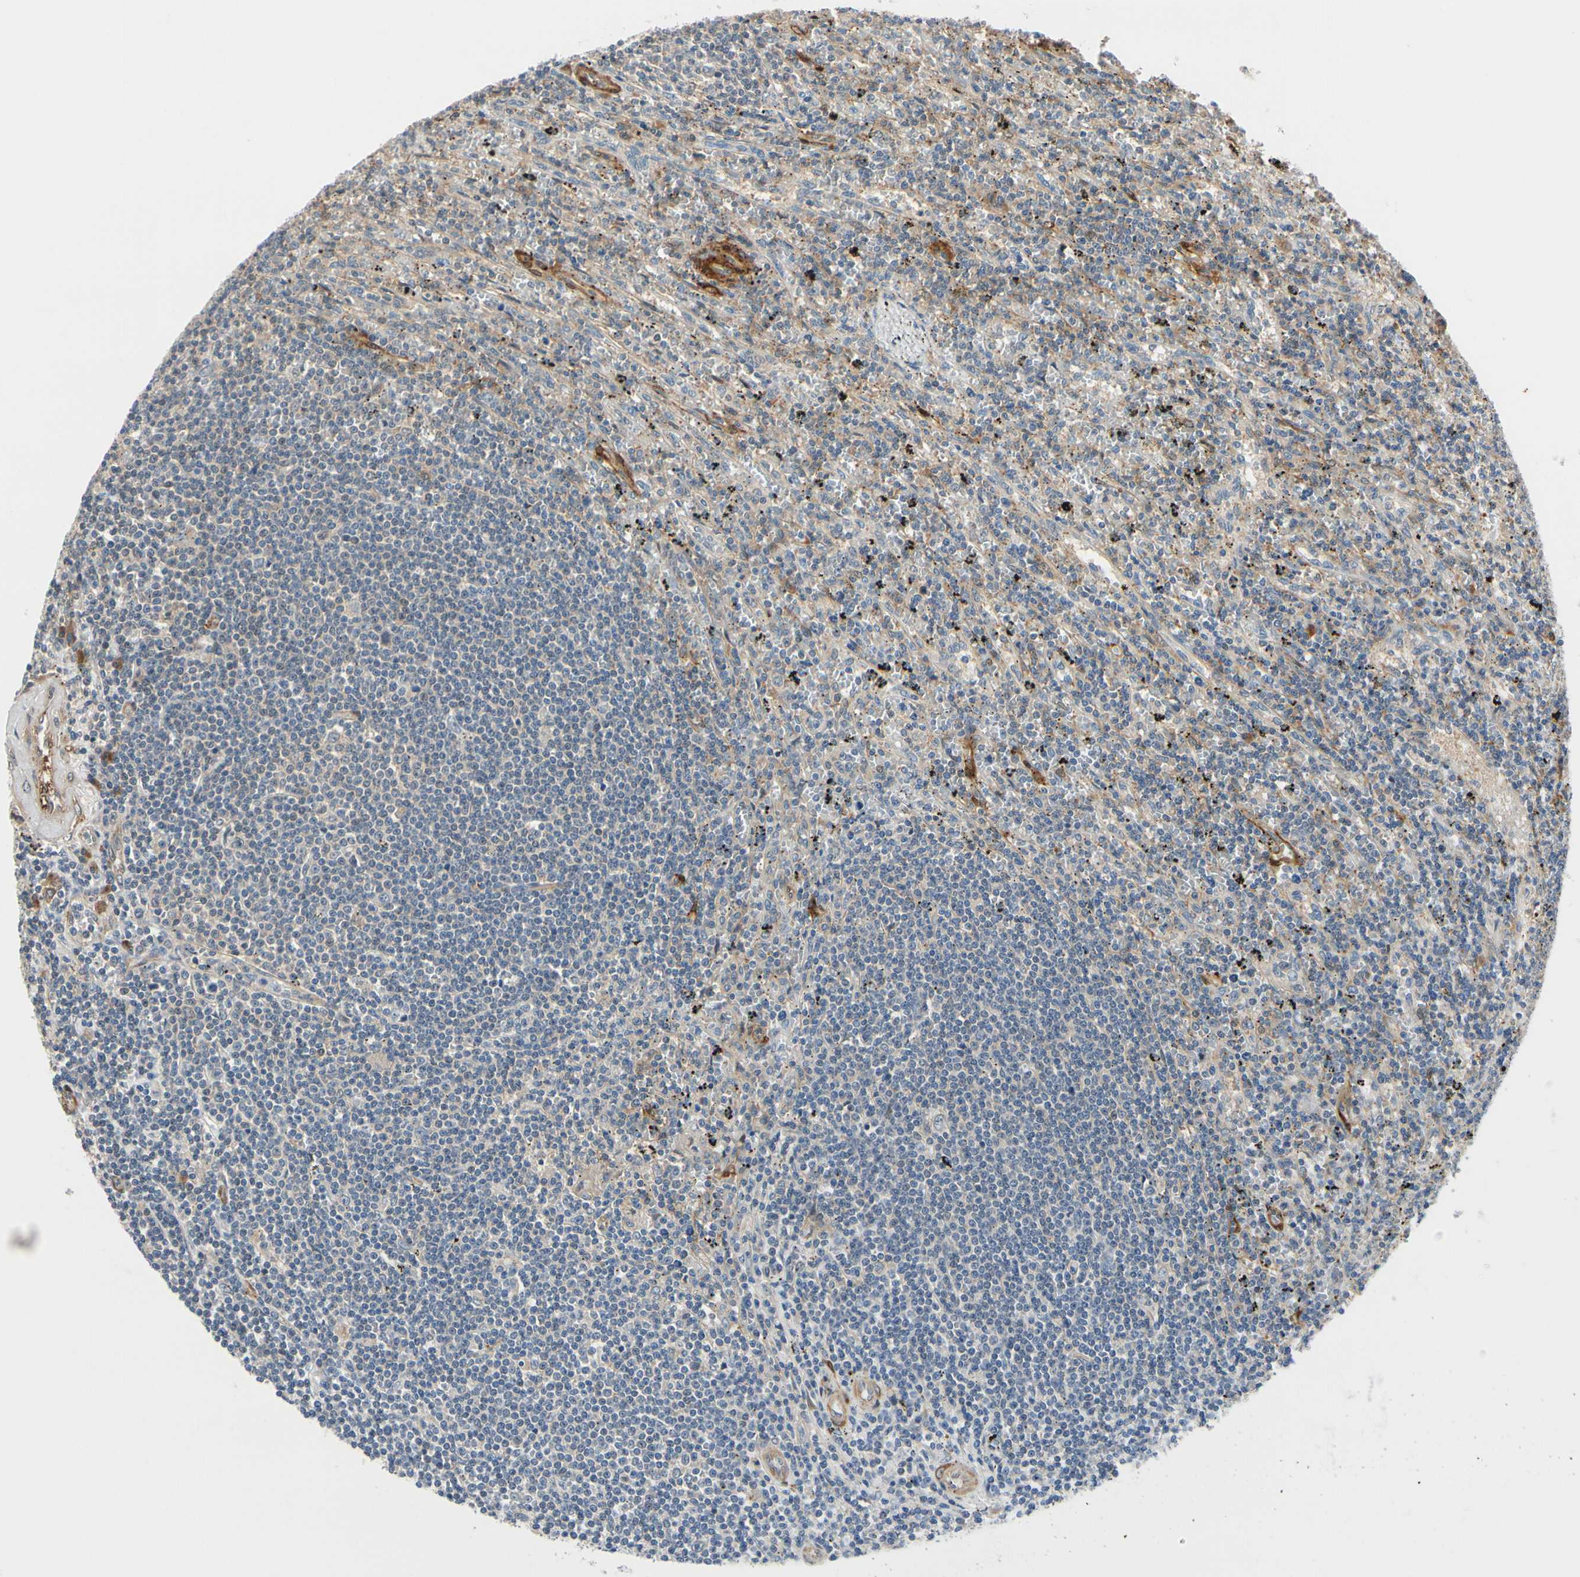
{"staining": {"intensity": "weak", "quantity": "25%-75%", "location": "cytoplasmic/membranous"}, "tissue": "lymphoma", "cell_type": "Tumor cells", "image_type": "cancer", "snomed": [{"axis": "morphology", "description": "Malignant lymphoma, non-Hodgkin's type, Low grade"}, {"axis": "topography", "description": "Spleen"}], "caption": "Tumor cells demonstrate low levels of weak cytoplasmic/membranous expression in about 25%-75% of cells in malignant lymphoma, non-Hodgkin's type (low-grade).", "gene": "RASGRF1", "patient": {"sex": "male", "age": 76}}